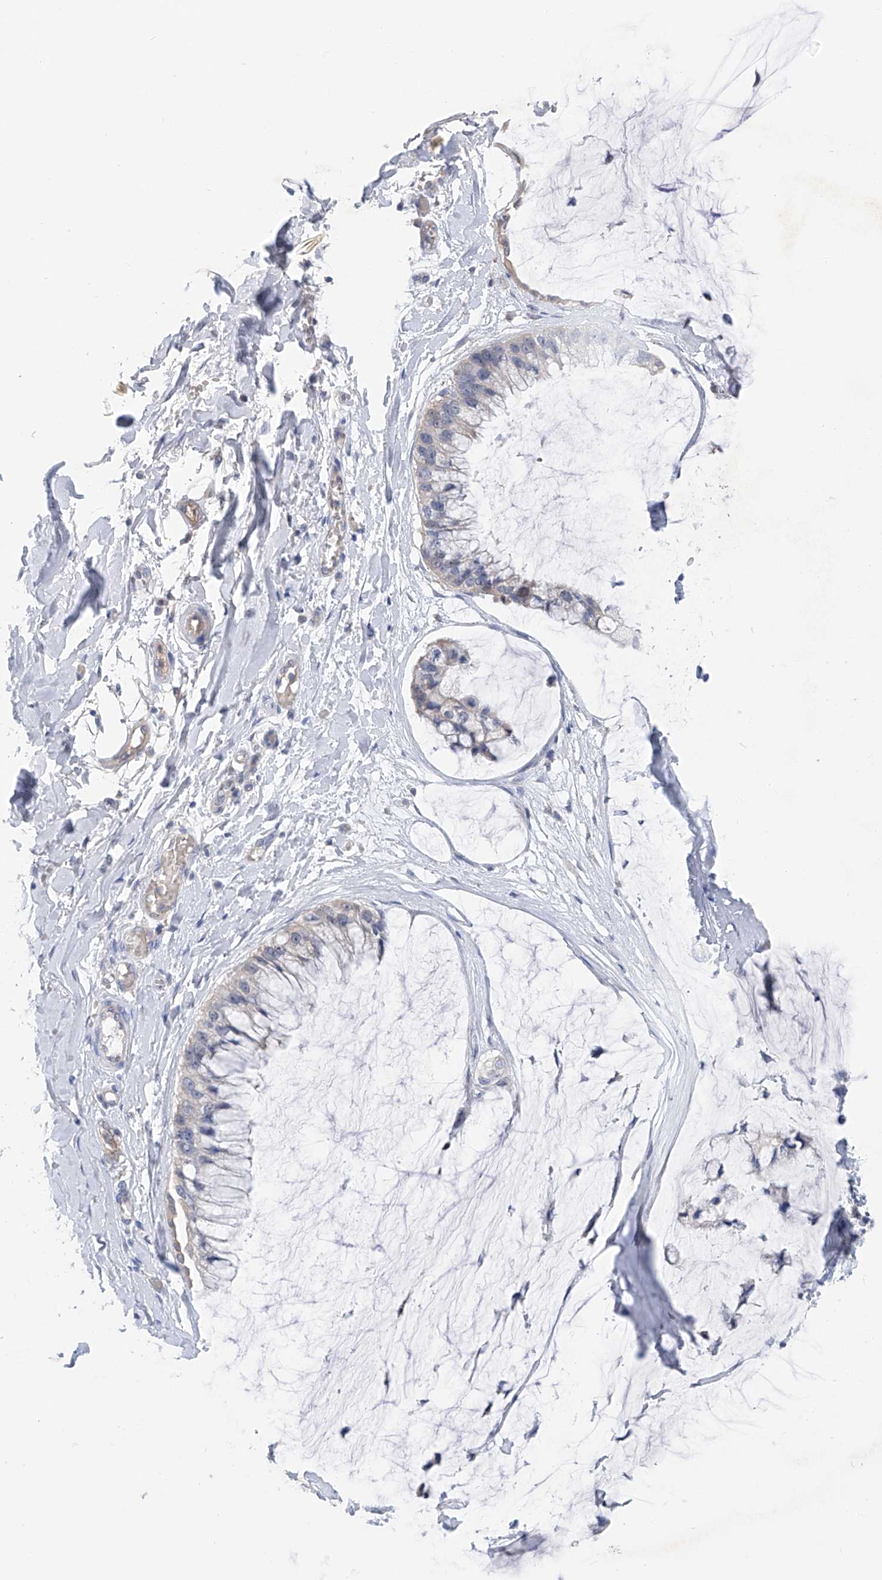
{"staining": {"intensity": "negative", "quantity": "none", "location": "none"}, "tissue": "ovarian cancer", "cell_type": "Tumor cells", "image_type": "cancer", "snomed": [{"axis": "morphology", "description": "Cystadenocarcinoma, mucinous, NOS"}, {"axis": "topography", "description": "Ovary"}], "caption": "Immunohistochemistry (IHC) histopathology image of neoplastic tissue: ovarian mucinous cystadenocarcinoma stained with DAB (3,3'-diaminobenzidine) shows no significant protein staining in tumor cells. (DAB (3,3'-diaminobenzidine) immunohistochemistry with hematoxylin counter stain).", "gene": "UFL1", "patient": {"sex": "female", "age": 39}}